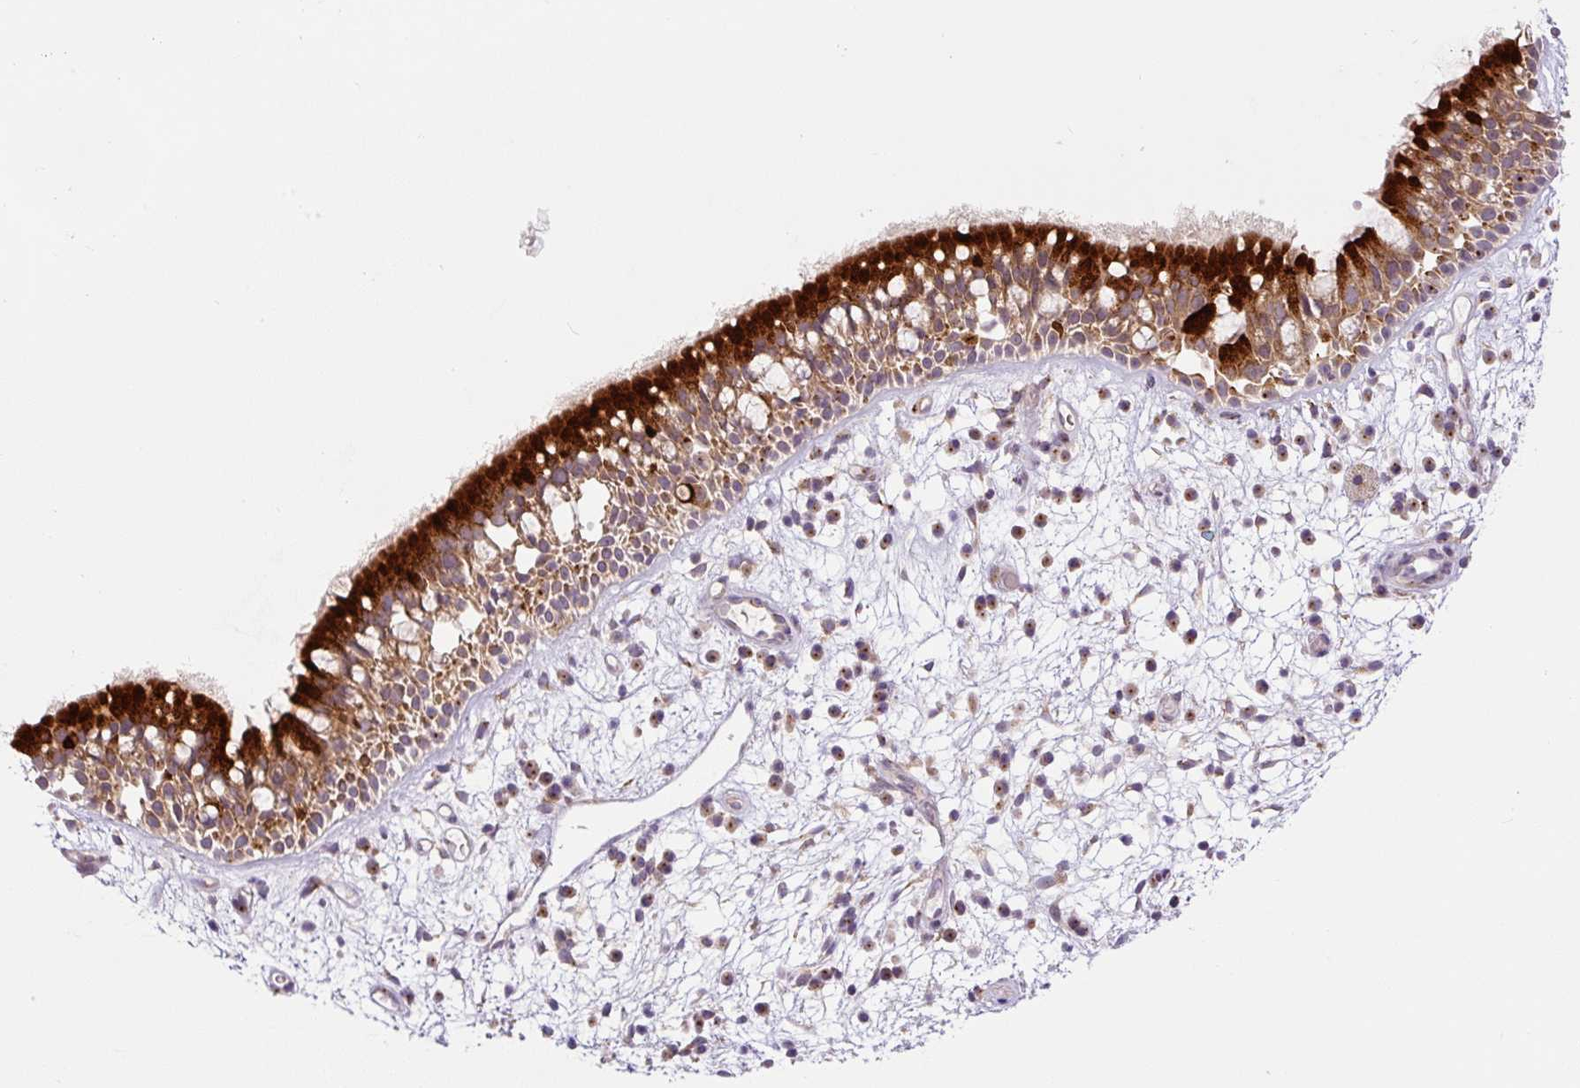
{"staining": {"intensity": "strong", "quantity": ">75%", "location": "cytoplasmic/membranous"}, "tissue": "nasopharynx", "cell_type": "Respiratory epithelial cells", "image_type": "normal", "snomed": [{"axis": "morphology", "description": "Normal tissue, NOS"}, {"axis": "morphology", "description": "Inflammation, NOS"}, {"axis": "topography", "description": "Nasopharynx"}], "caption": "DAB (3,3'-diaminobenzidine) immunohistochemical staining of normal nasopharynx displays strong cytoplasmic/membranous protein staining in about >75% of respiratory epithelial cells.", "gene": "PCM1", "patient": {"sex": "male", "age": 54}}